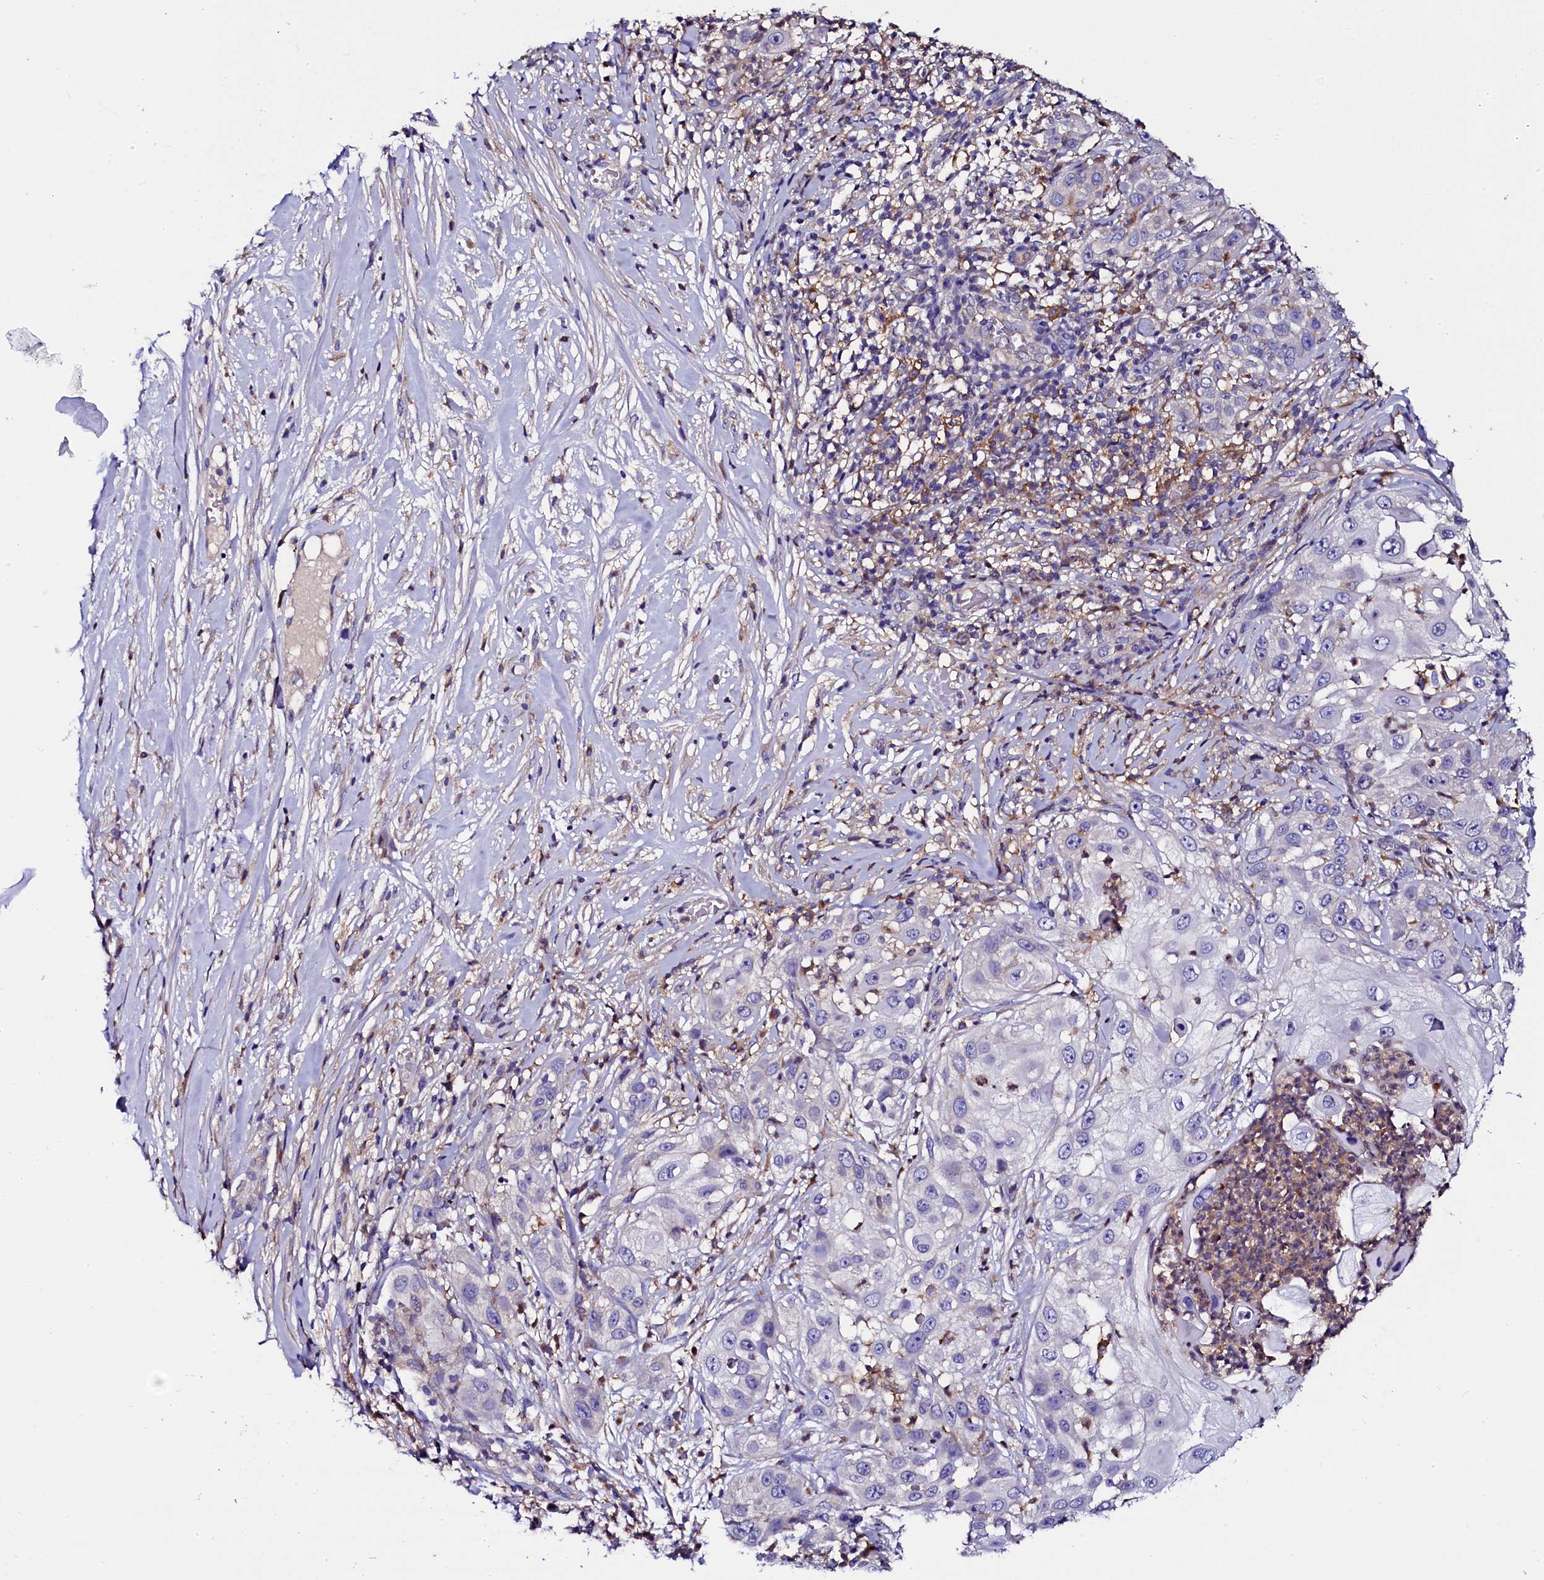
{"staining": {"intensity": "negative", "quantity": "none", "location": "none"}, "tissue": "skin cancer", "cell_type": "Tumor cells", "image_type": "cancer", "snomed": [{"axis": "morphology", "description": "Squamous cell carcinoma, NOS"}, {"axis": "topography", "description": "Skin"}], "caption": "DAB (3,3'-diaminobenzidine) immunohistochemical staining of human skin squamous cell carcinoma demonstrates no significant positivity in tumor cells. (DAB immunohistochemistry, high magnification).", "gene": "OTOL1", "patient": {"sex": "female", "age": 44}}